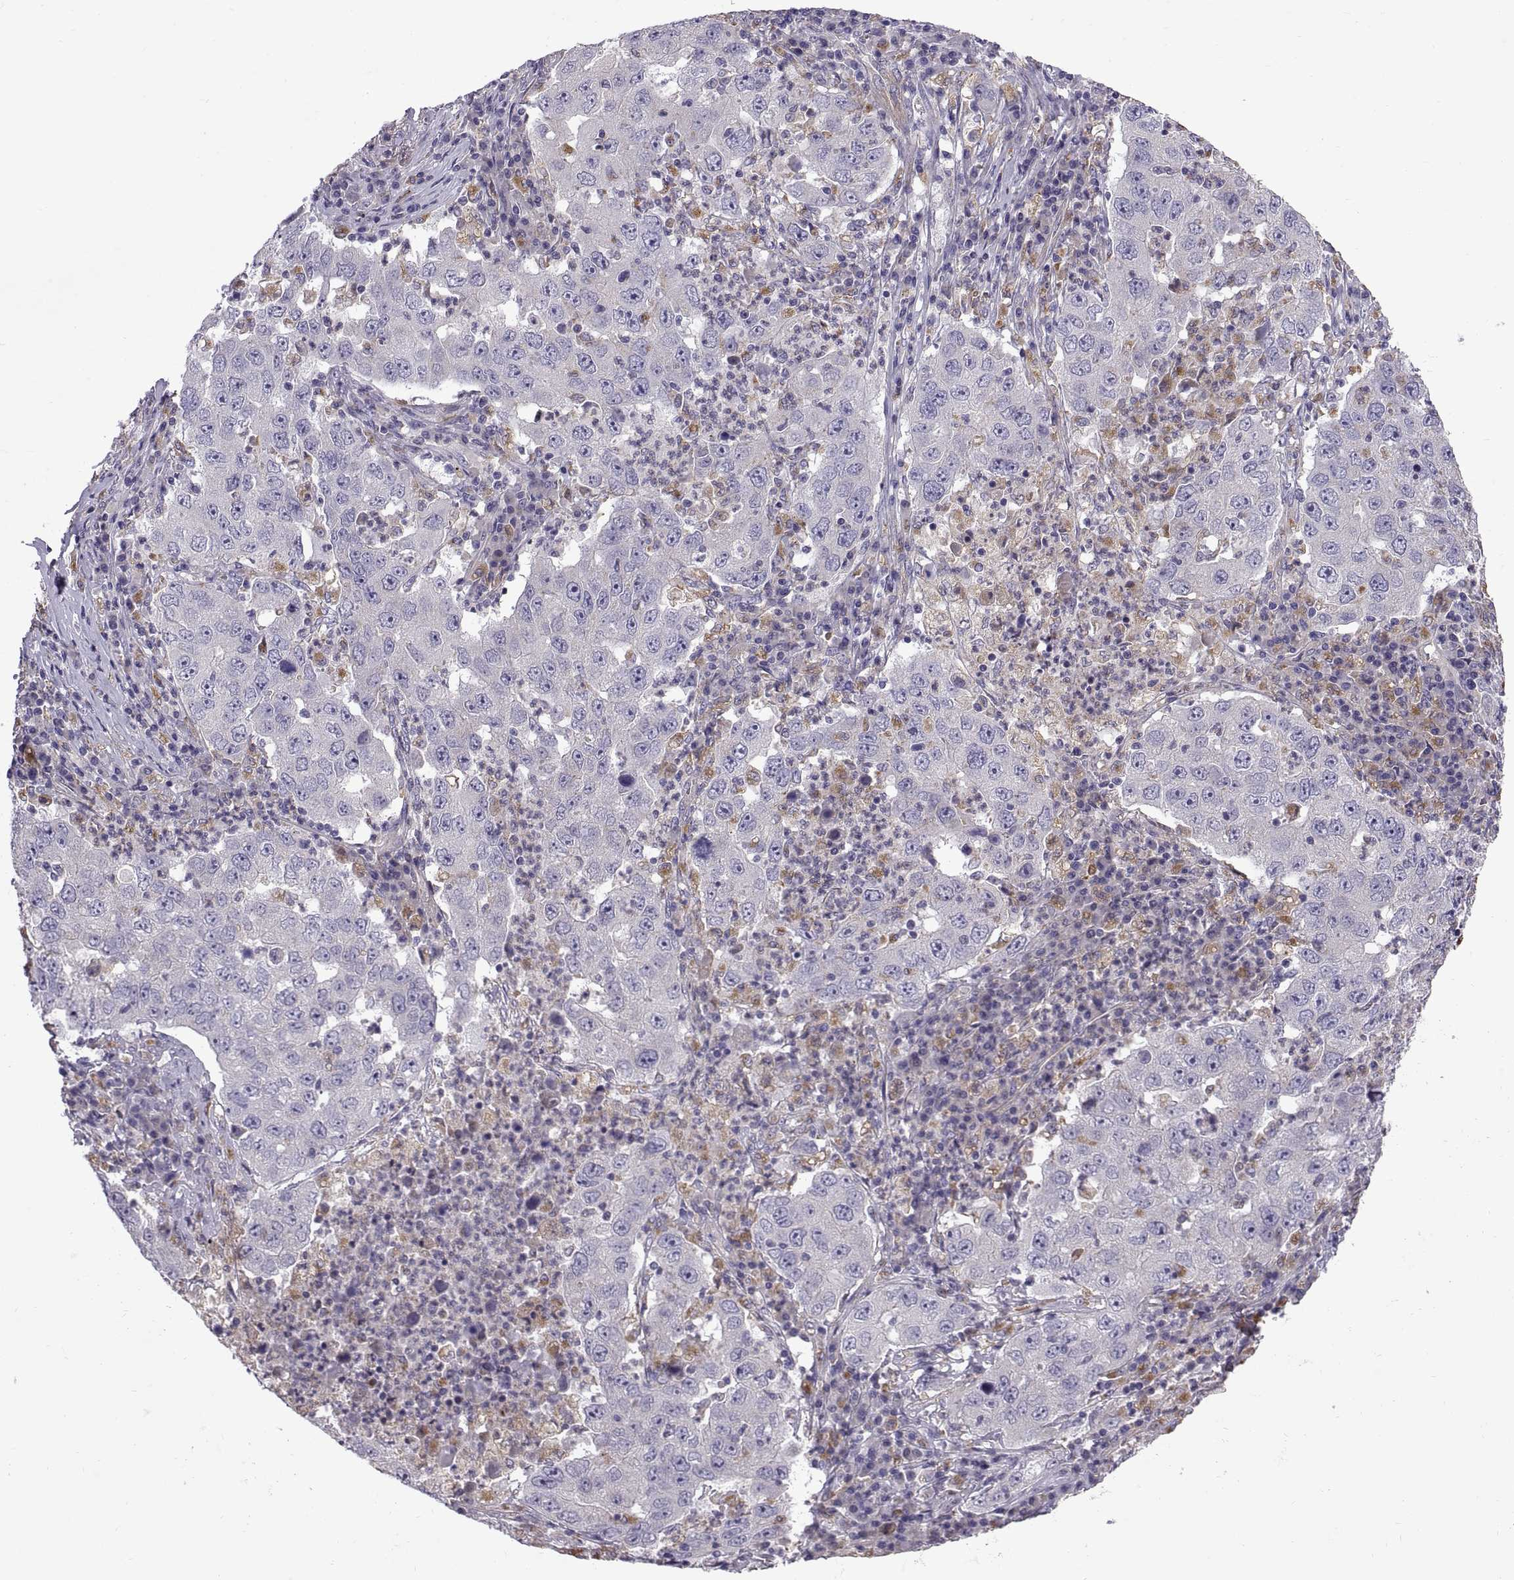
{"staining": {"intensity": "negative", "quantity": "none", "location": "none"}, "tissue": "lung cancer", "cell_type": "Tumor cells", "image_type": "cancer", "snomed": [{"axis": "morphology", "description": "Adenocarcinoma, NOS"}, {"axis": "topography", "description": "Lung"}], "caption": "Tumor cells show no significant expression in lung cancer (adenocarcinoma).", "gene": "ARSL", "patient": {"sex": "male", "age": 73}}